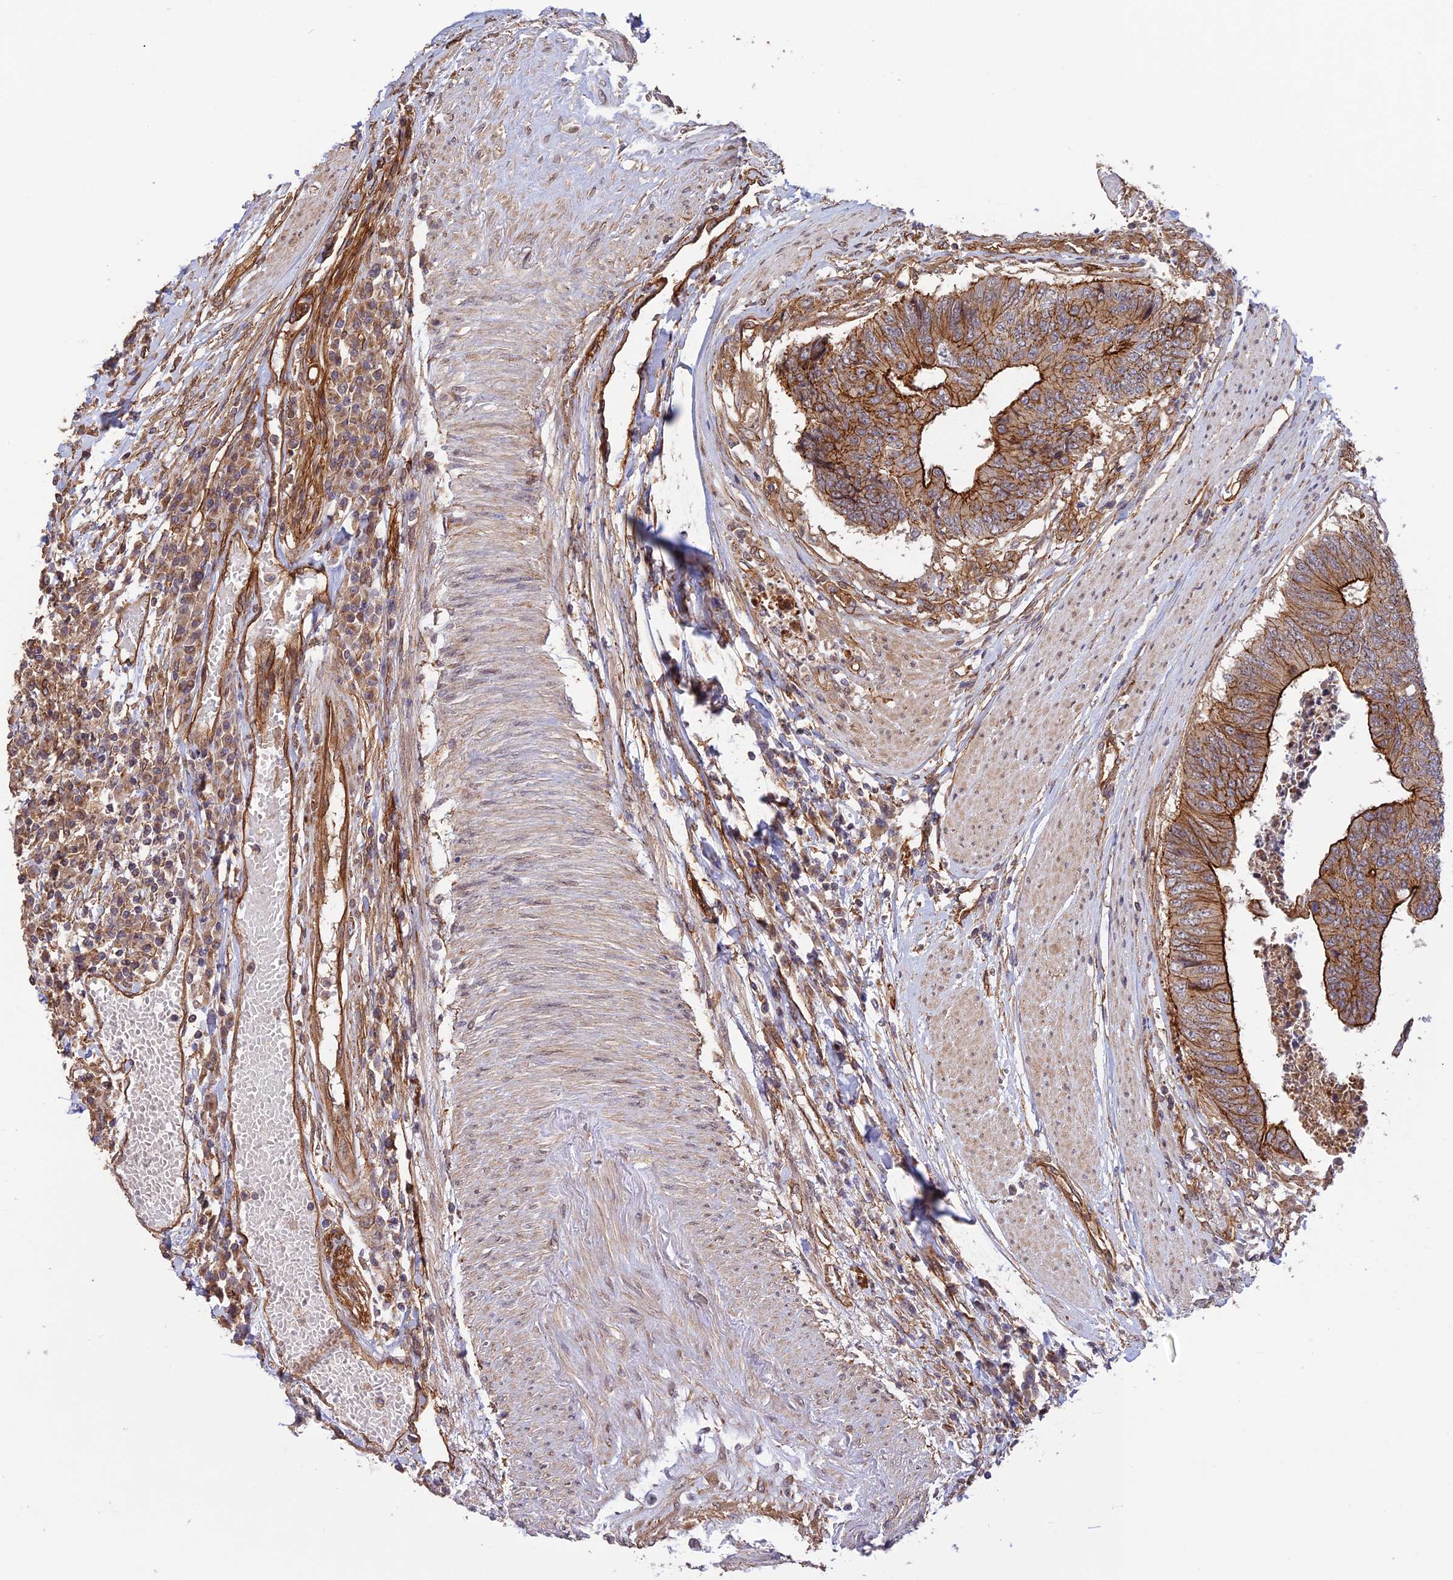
{"staining": {"intensity": "strong", "quantity": ">75%", "location": "cytoplasmic/membranous"}, "tissue": "colorectal cancer", "cell_type": "Tumor cells", "image_type": "cancer", "snomed": [{"axis": "morphology", "description": "Adenocarcinoma, NOS"}, {"axis": "topography", "description": "Rectum"}], "caption": "Immunohistochemistry histopathology image of colorectal cancer (adenocarcinoma) stained for a protein (brown), which shows high levels of strong cytoplasmic/membranous expression in approximately >75% of tumor cells.", "gene": "HOMER2", "patient": {"sex": "male", "age": 84}}